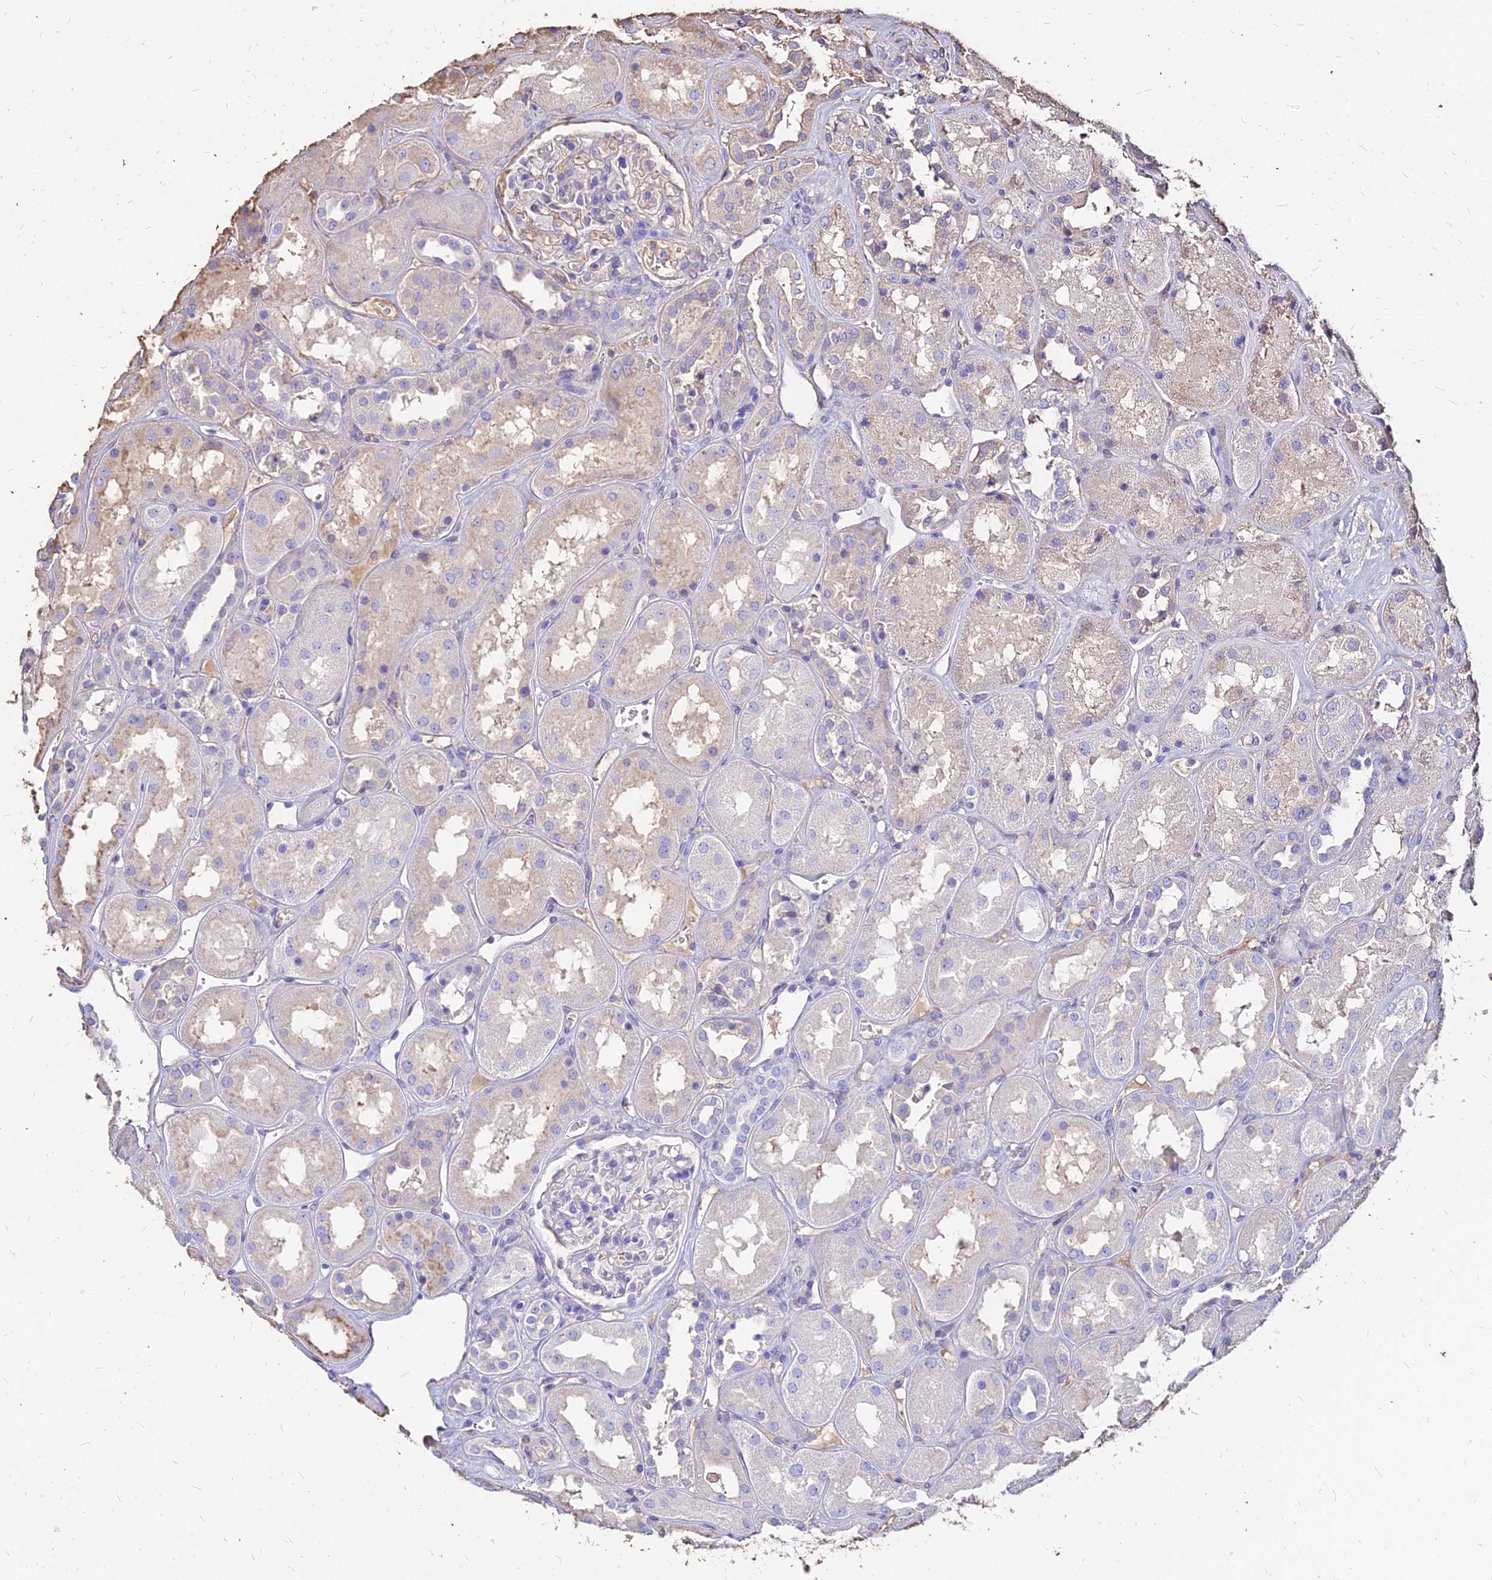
{"staining": {"intensity": "weak", "quantity": "<25%", "location": "cytoplasmic/membranous"}, "tissue": "kidney", "cell_type": "Cells in glomeruli", "image_type": "normal", "snomed": [{"axis": "morphology", "description": "Normal tissue, NOS"}, {"axis": "topography", "description": "Kidney"}], "caption": "Cells in glomeruli are negative for protein expression in normal human kidney. (DAB (3,3'-diaminobenzidine) immunohistochemistry (IHC) visualized using brightfield microscopy, high magnification).", "gene": "NME5", "patient": {"sex": "male", "age": 70}}